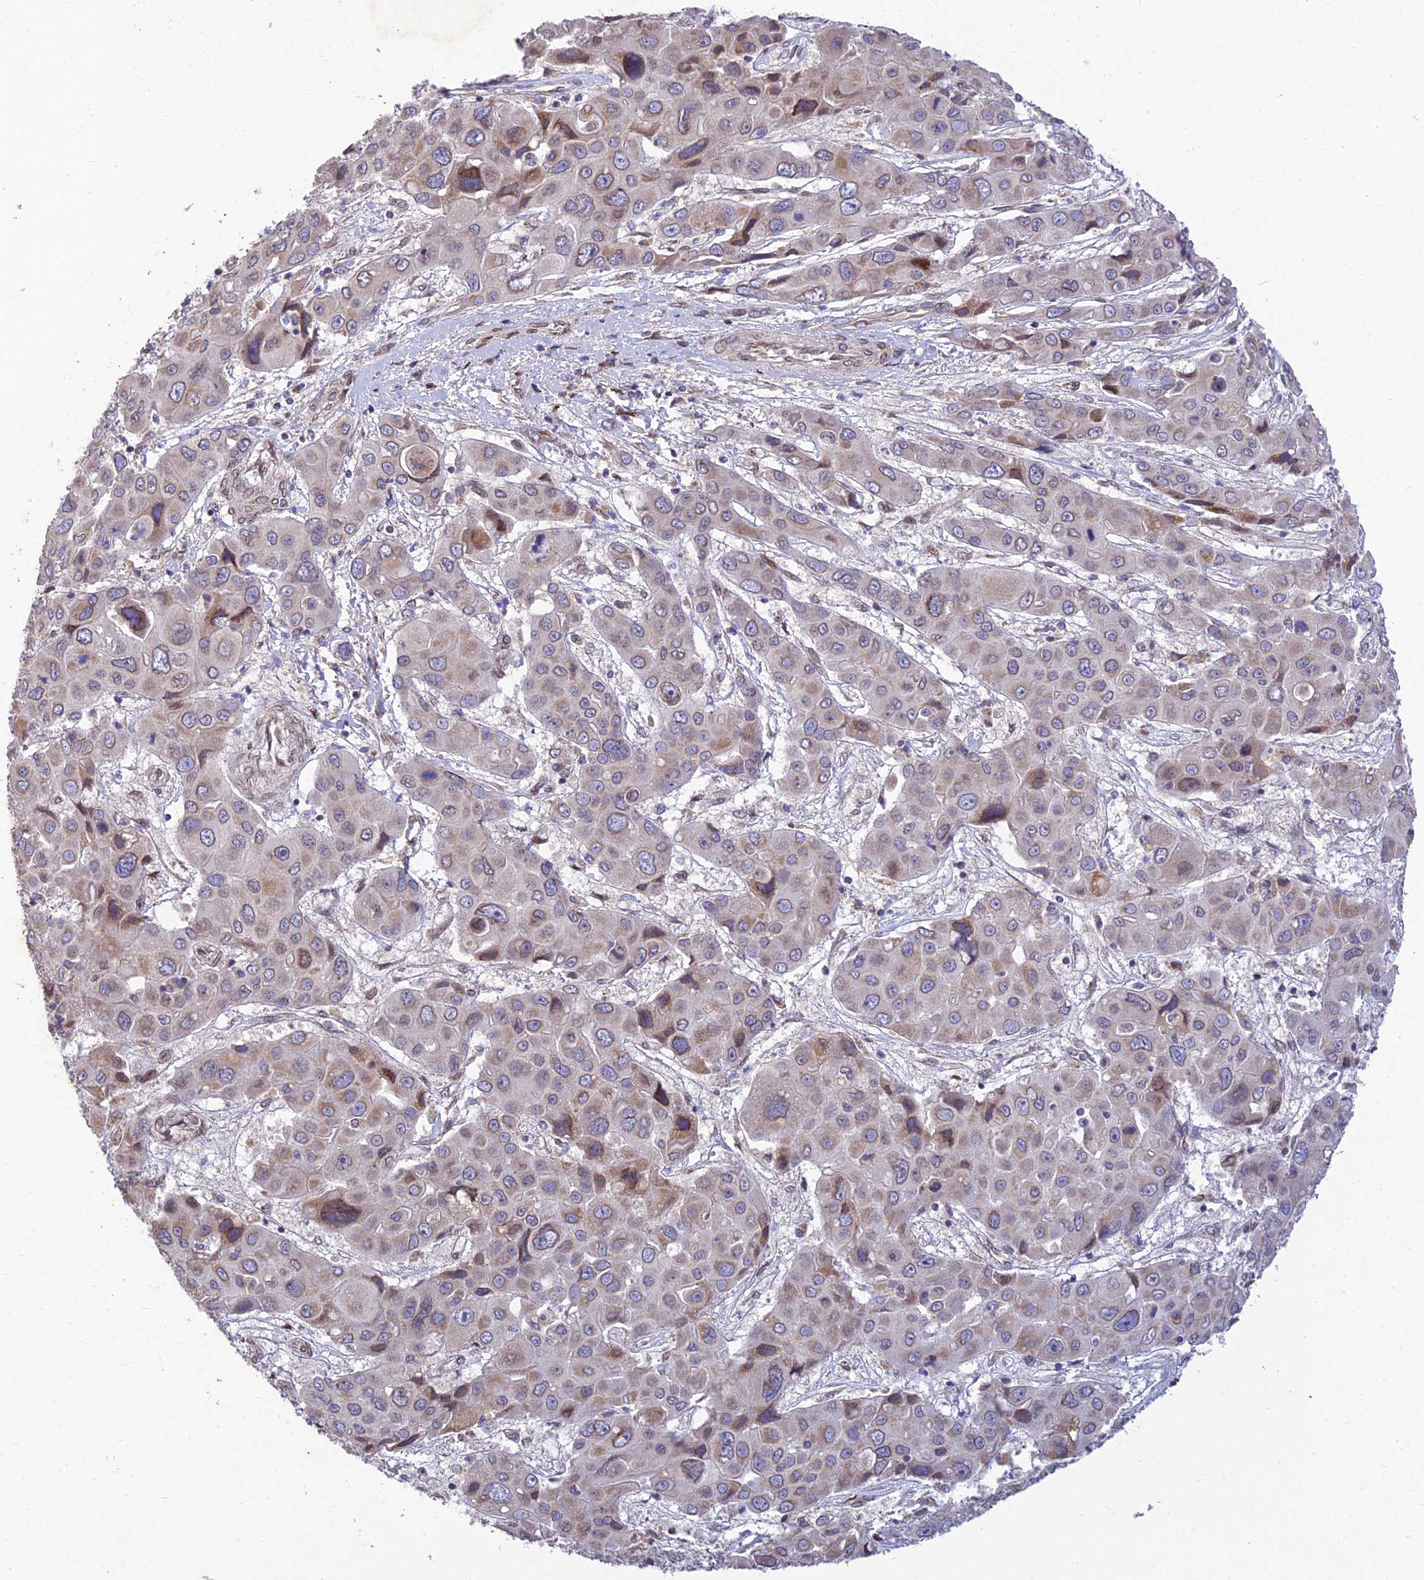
{"staining": {"intensity": "weak", "quantity": "<25%", "location": "cytoplasmic/membranous"}, "tissue": "liver cancer", "cell_type": "Tumor cells", "image_type": "cancer", "snomed": [{"axis": "morphology", "description": "Cholangiocarcinoma"}, {"axis": "topography", "description": "Liver"}], "caption": "Liver cancer (cholangiocarcinoma) stained for a protein using immunohistochemistry (IHC) demonstrates no positivity tumor cells.", "gene": "MGAT2", "patient": {"sex": "male", "age": 67}}